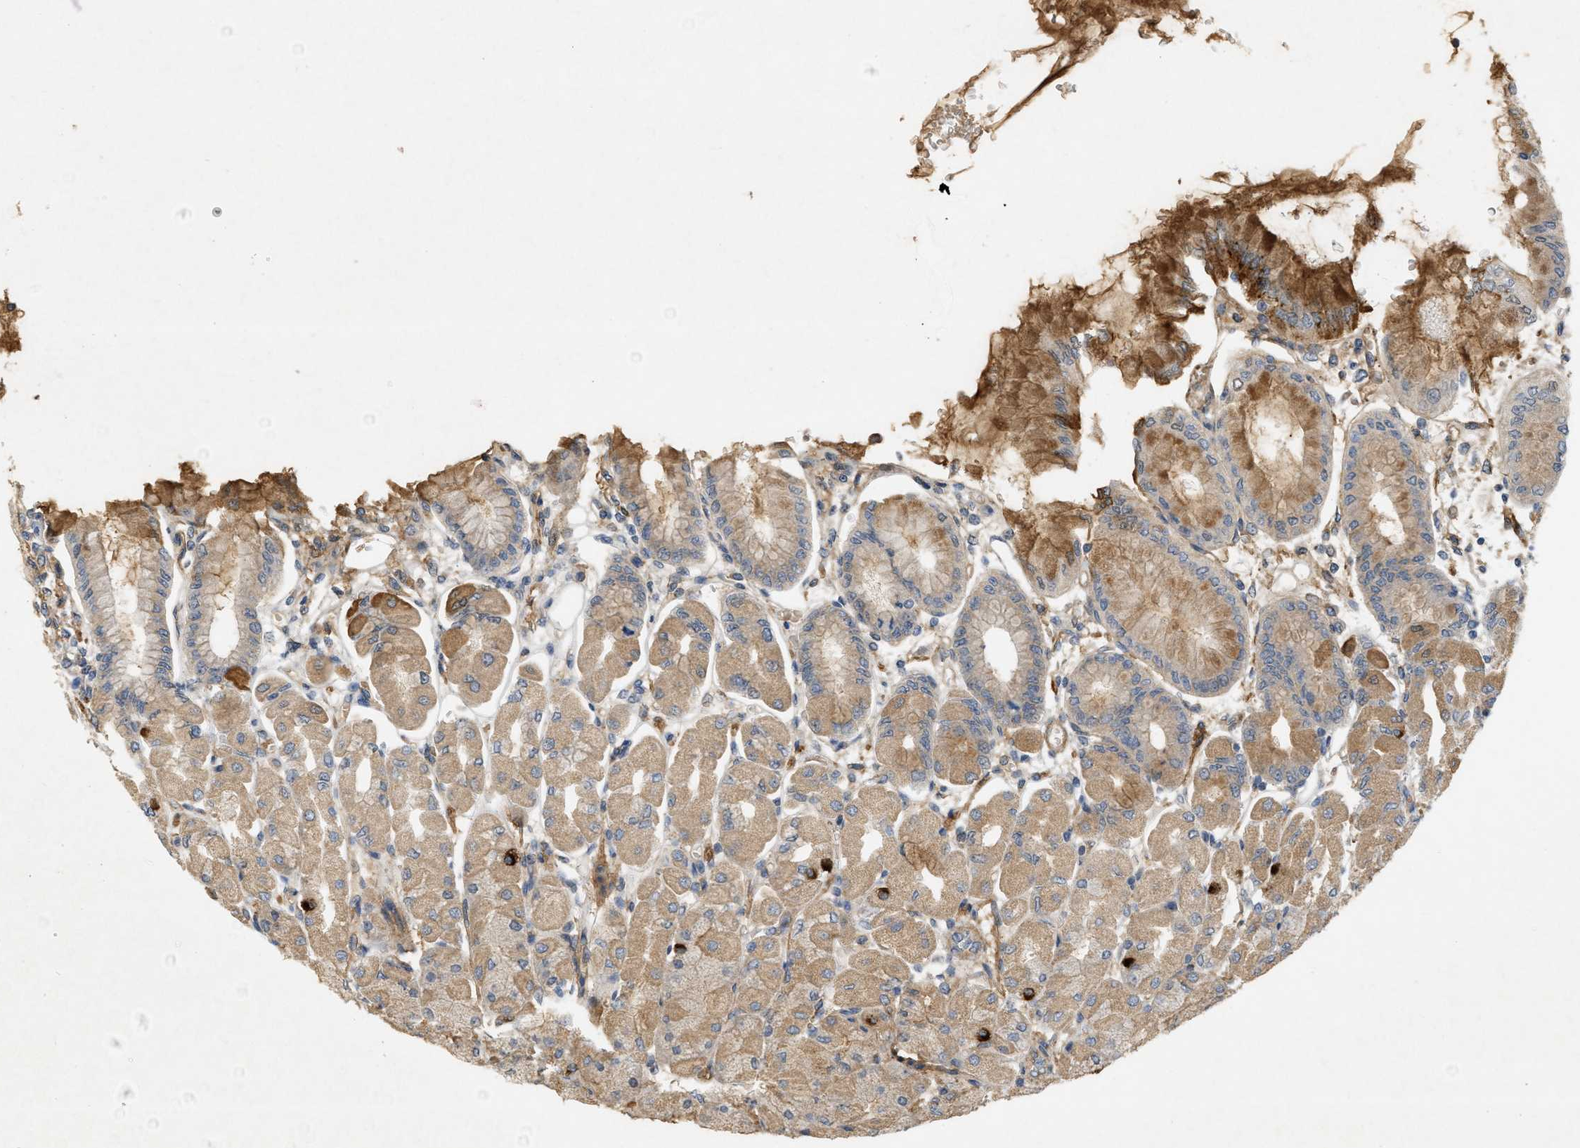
{"staining": {"intensity": "weak", "quantity": "25%-75%", "location": "cytoplasmic/membranous"}, "tissue": "stomach", "cell_type": "Glandular cells", "image_type": "normal", "snomed": [{"axis": "morphology", "description": "Normal tissue, NOS"}, {"axis": "topography", "description": "Stomach, upper"}], "caption": "Unremarkable stomach was stained to show a protein in brown. There is low levels of weak cytoplasmic/membranous positivity in about 25%-75% of glandular cells. (brown staining indicates protein expression, while blue staining denotes nuclei).", "gene": "F8", "patient": {"sex": "female", "age": 56}}